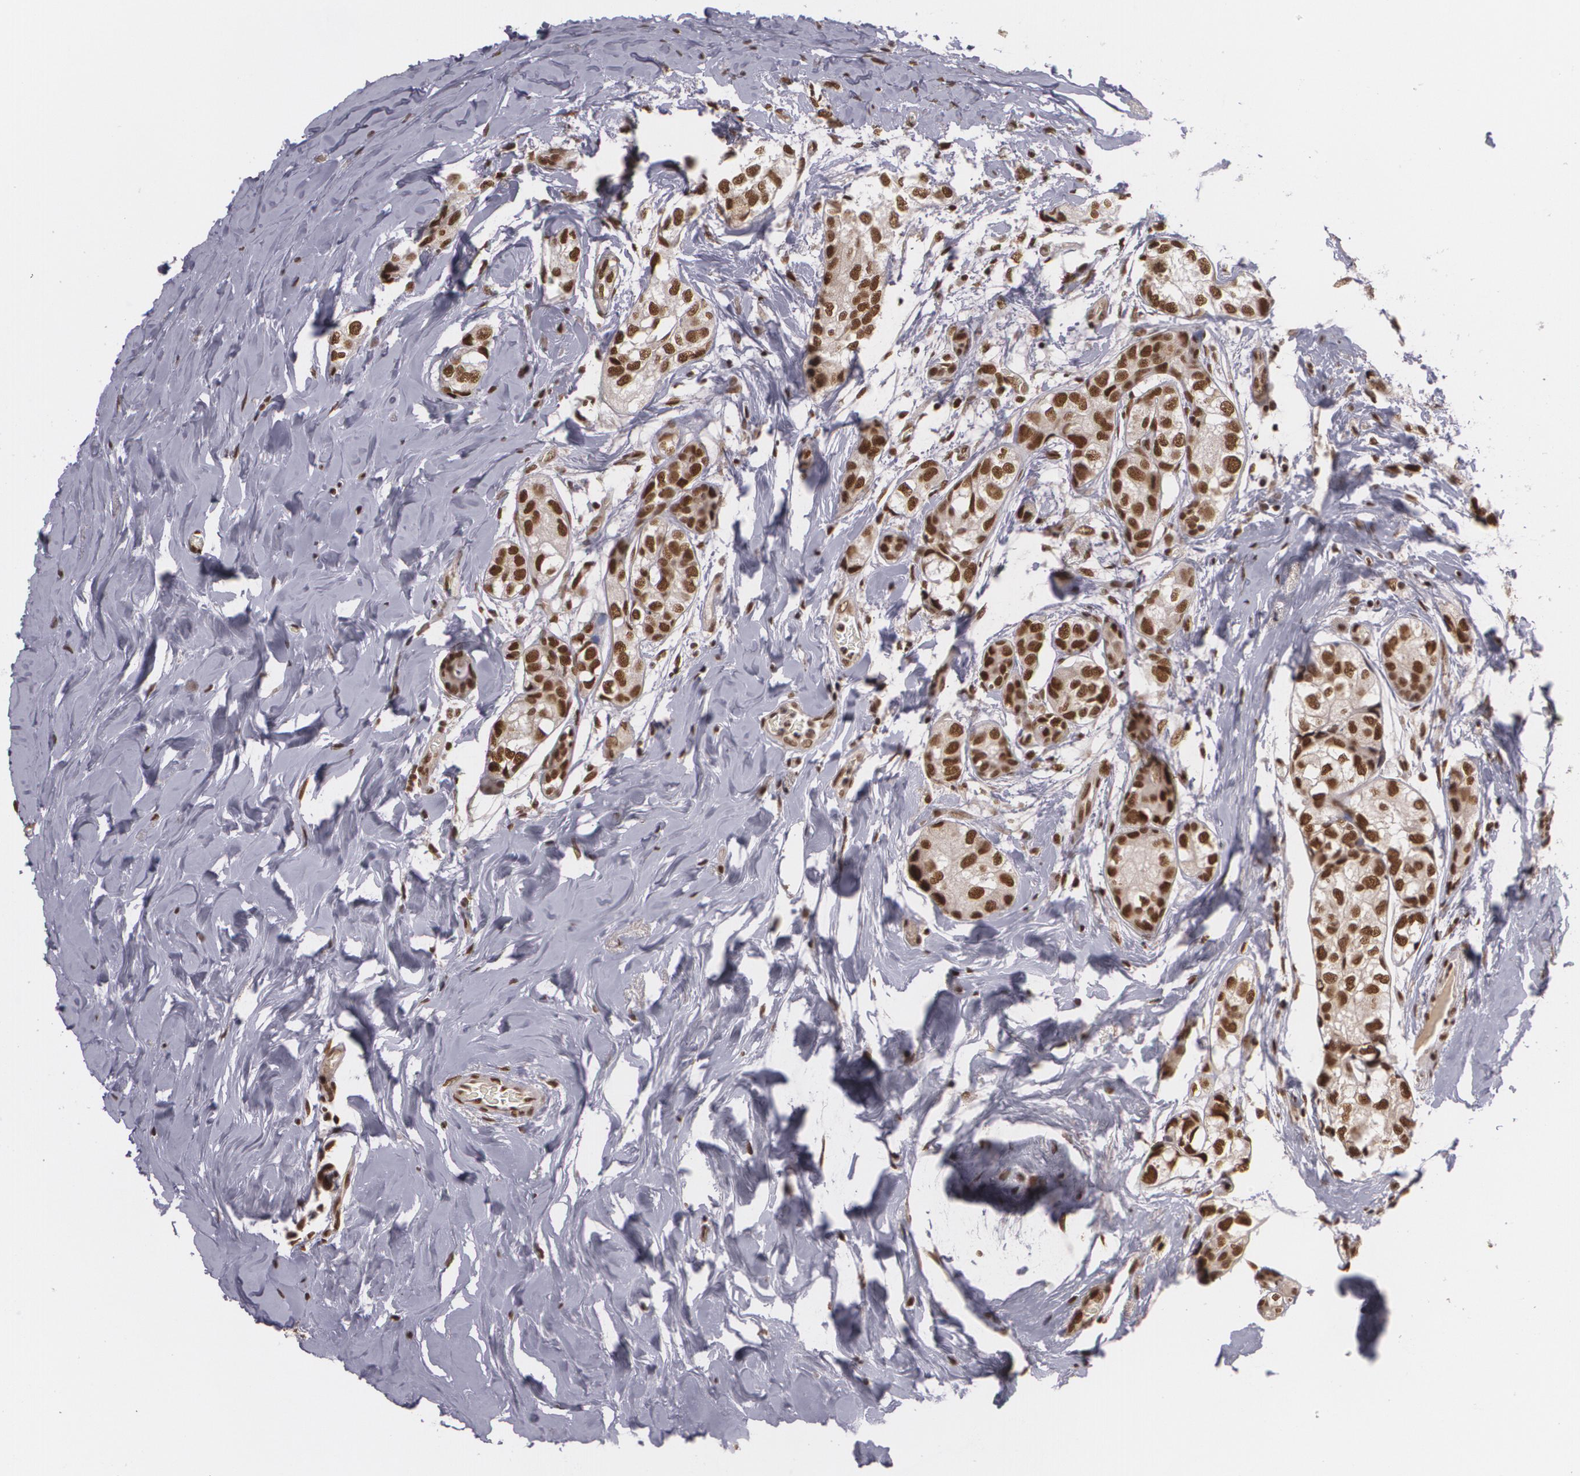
{"staining": {"intensity": "strong", "quantity": ">75%", "location": "nuclear"}, "tissue": "breast cancer", "cell_type": "Tumor cells", "image_type": "cancer", "snomed": [{"axis": "morphology", "description": "Duct carcinoma"}, {"axis": "topography", "description": "Breast"}], "caption": "Strong nuclear positivity is appreciated in about >75% of tumor cells in breast invasive ductal carcinoma.", "gene": "RXRB", "patient": {"sex": "female", "age": 68}}